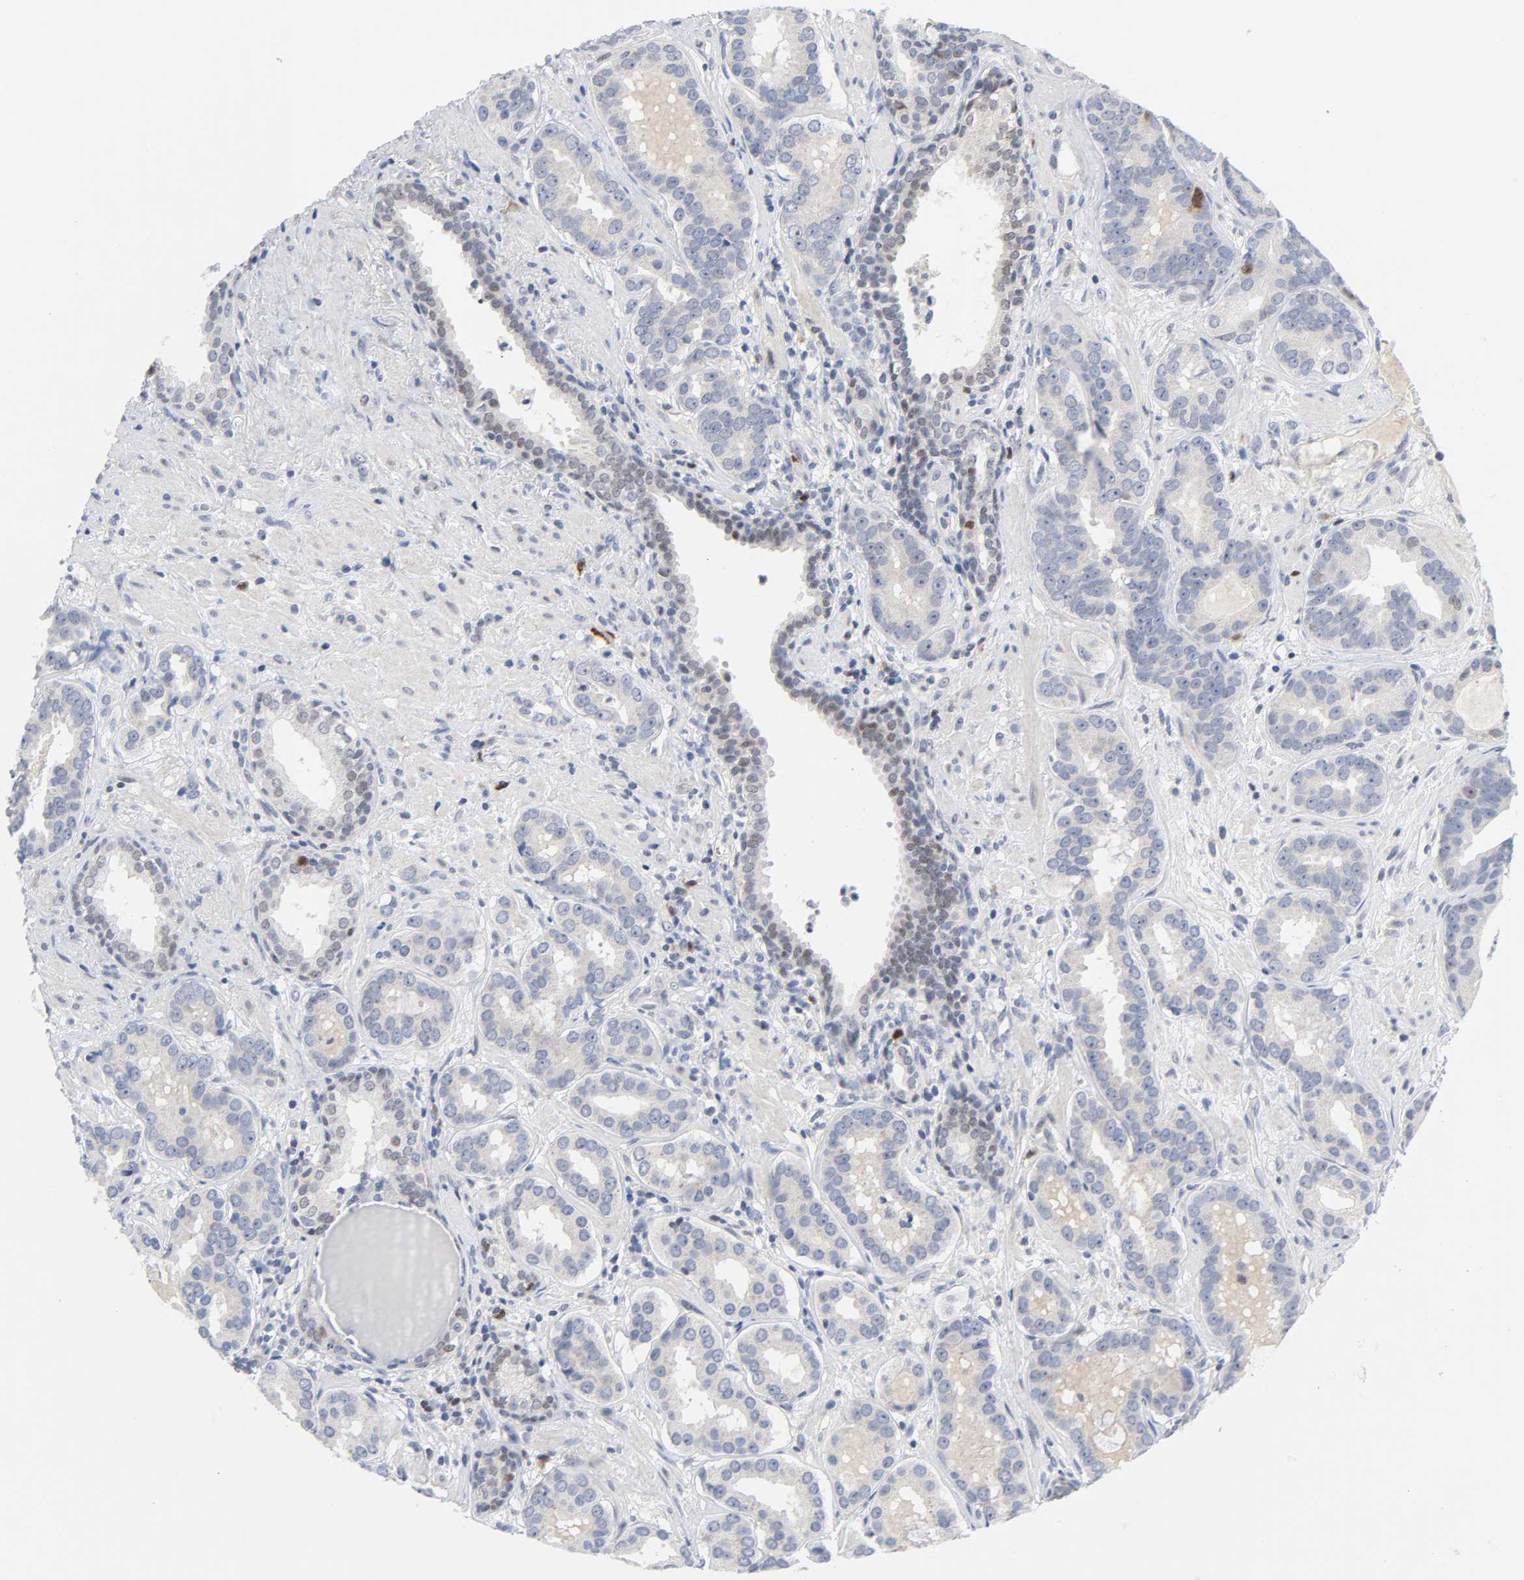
{"staining": {"intensity": "moderate", "quantity": "<25%", "location": "nuclear"}, "tissue": "prostate cancer", "cell_type": "Tumor cells", "image_type": "cancer", "snomed": [{"axis": "morphology", "description": "Adenocarcinoma, Low grade"}, {"axis": "topography", "description": "Prostate"}], "caption": "Moderate nuclear staining is present in about <25% of tumor cells in prostate cancer (low-grade adenocarcinoma).", "gene": "WEE1", "patient": {"sex": "male", "age": 59}}